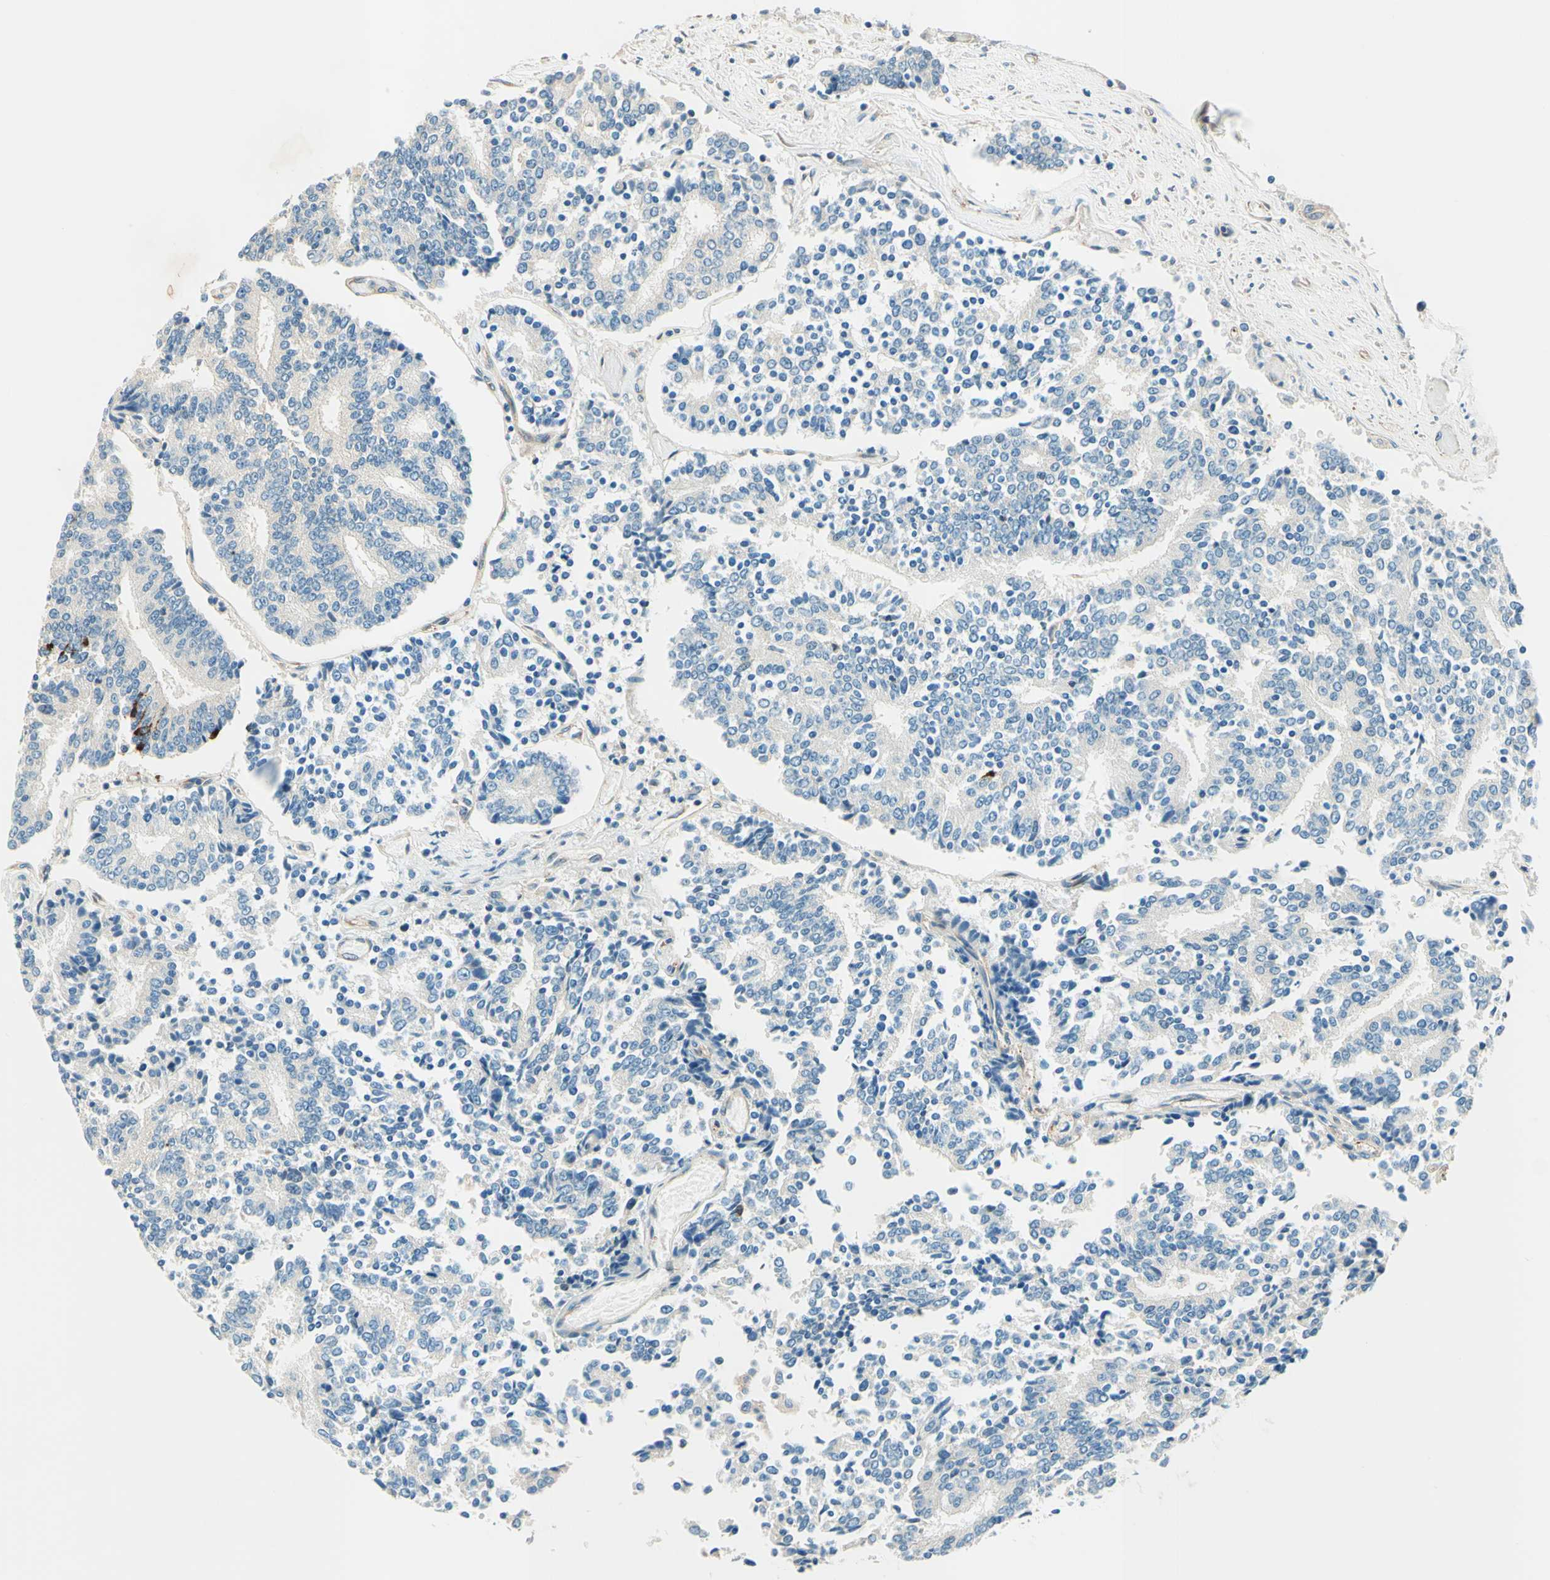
{"staining": {"intensity": "negative", "quantity": "none", "location": "none"}, "tissue": "prostate cancer", "cell_type": "Tumor cells", "image_type": "cancer", "snomed": [{"axis": "morphology", "description": "Normal tissue, NOS"}, {"axis": "morphology", "description": "Adenocarcinoma, High grade"}, {"axis": "topography", "description": "Prostate"}, {"axis": "topography", "description": "Seminal veicle"}], "caption": "Human prostate cancer (adenocarcinoma (high-grade)) stained for a protein using immunohistochemistry demonstrates no expression in tumor cells.", "gene": "TAOK2", "patient": {"sex": "male", "age": 55}}